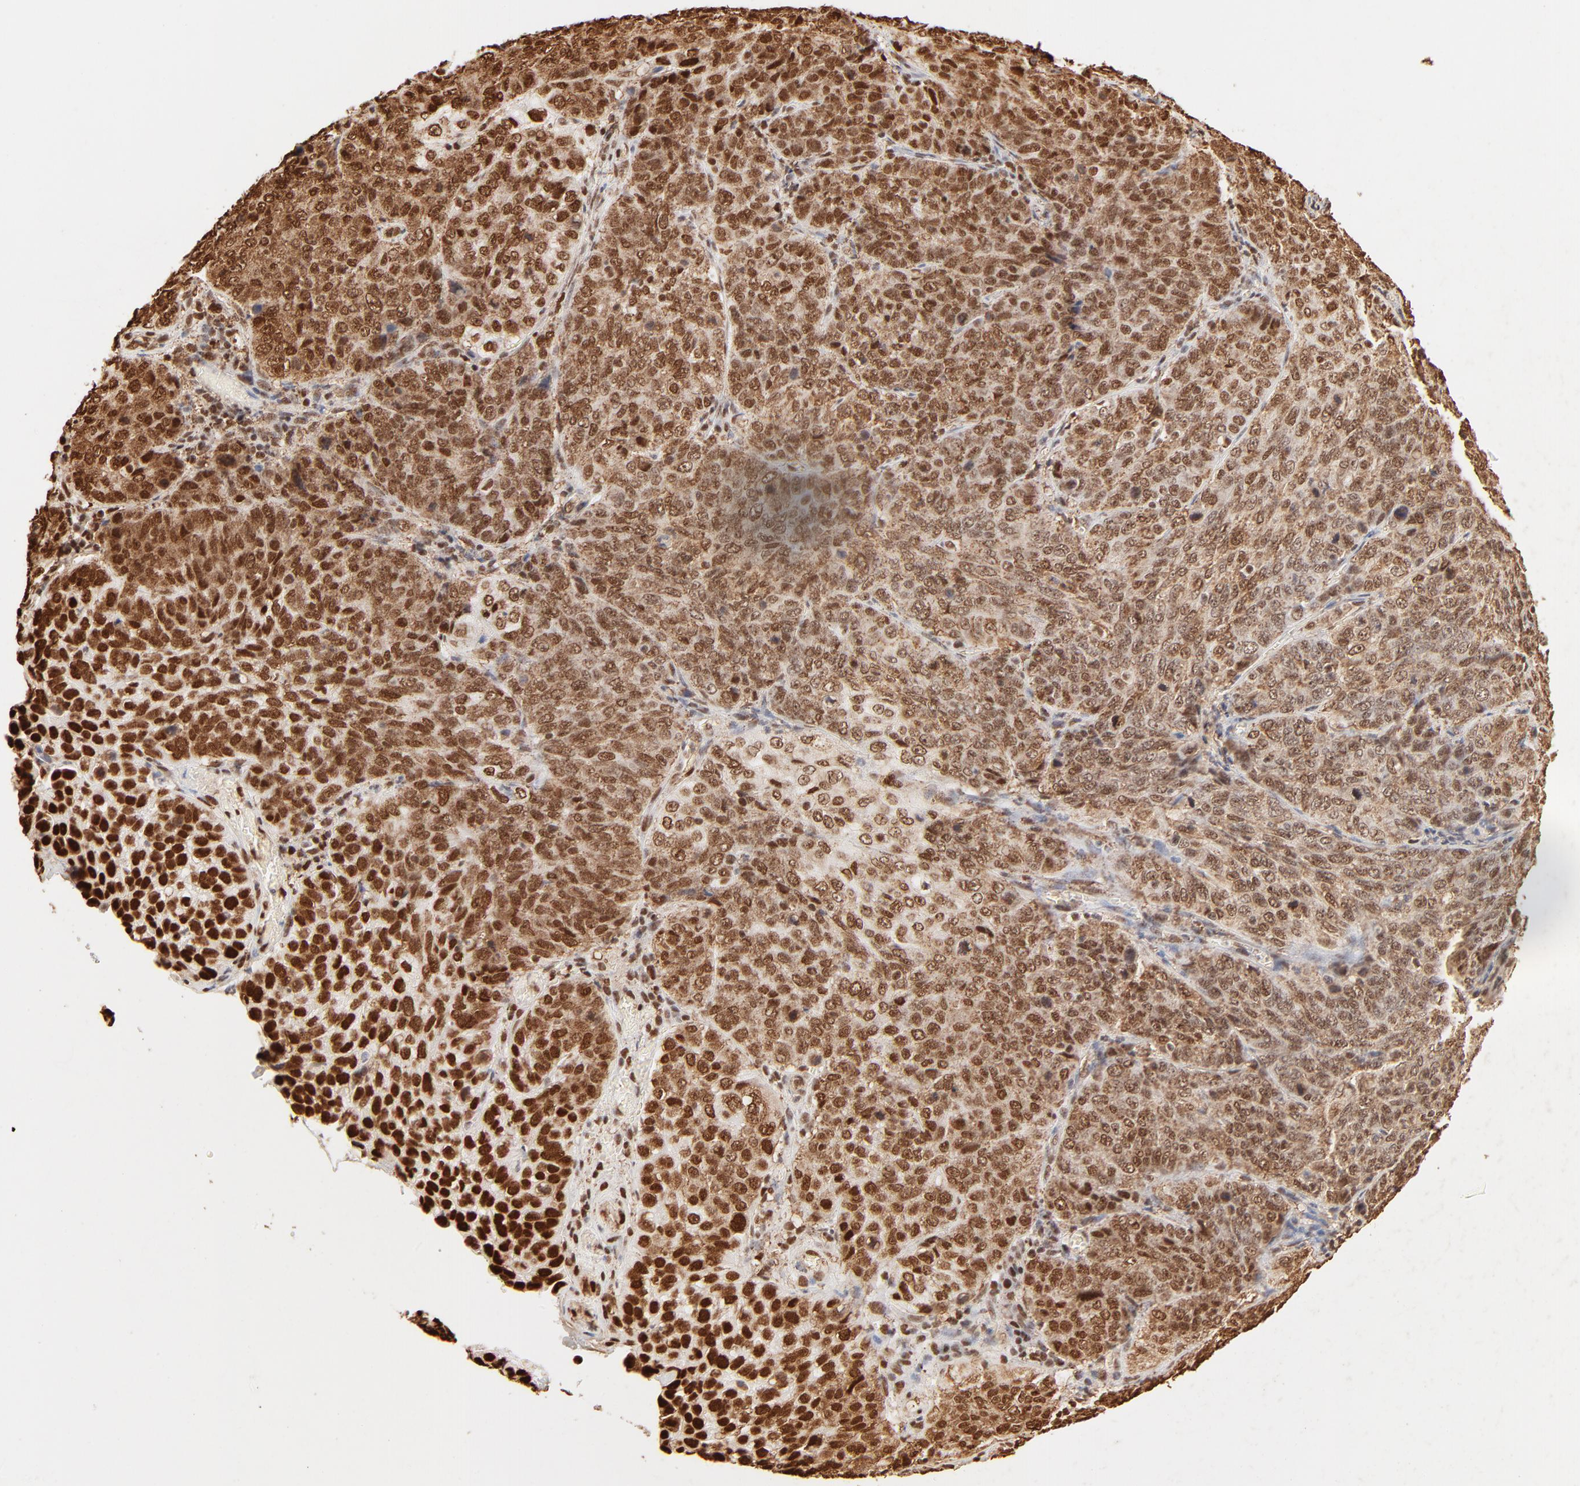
{"staining": {"intensity": "strong", "quantity": ">75%", "location": "cytoplasmic/membranous,nuclear"}, "tissue": "cervical cancer", "cell_type": "Tumor cells", "image_type": "cancer", "snomed": [{"axis": "morphology", "description": "Squamous cell carcinoma, NOS"}, {"axis": "topography", "description": "Cervix"}], "caption": "Immunohistochemistry (IHC) of human cervical cancer (squamous cell carcinoma) shows high levels of strong cytoplasmic/membranous and nuclear expression in about >75% of tumor cells.", "gene": "FAM50A", "patient": {"sex": "female", "age": 38}}